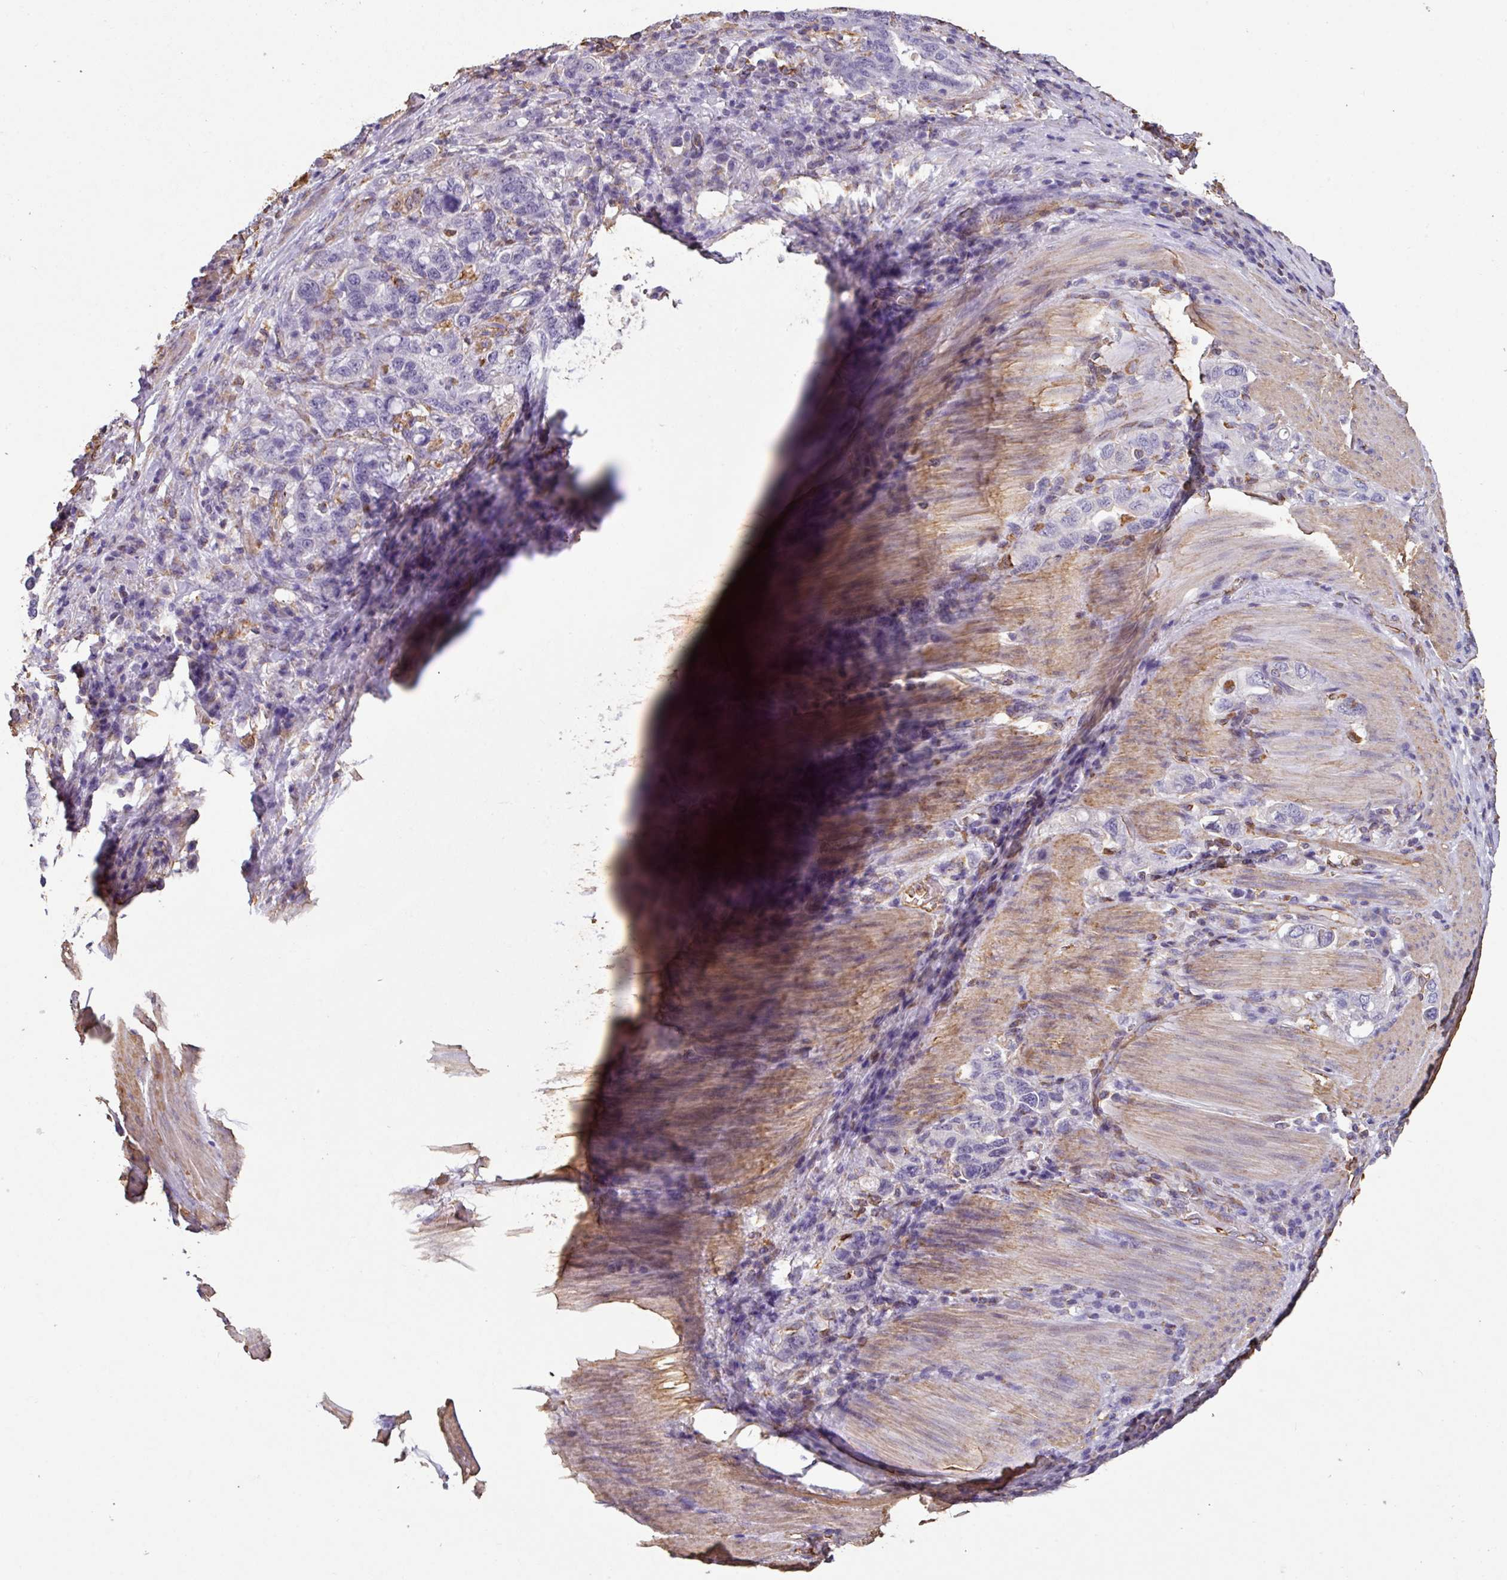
{"staining": {"intensity": "negative", "quantity": "none", "location": "none"}, "tissue": "stomach cancer", "cell_type": "Tumor cells", "image_type": "cancer", "snomed": [{"axis": "morphology", "description": "Adenocarcinoma, NOS"}, {"axis": "topography", "description": "Stomach, upper"}, {"axis": "topography", "description": "Stomach"}], "caption": "The micrograph demonstrates no significant expression in tumor cells of stomach cancer.", "gene": "ZNF280C", "patient": {"sex": "male", "age": 62}}